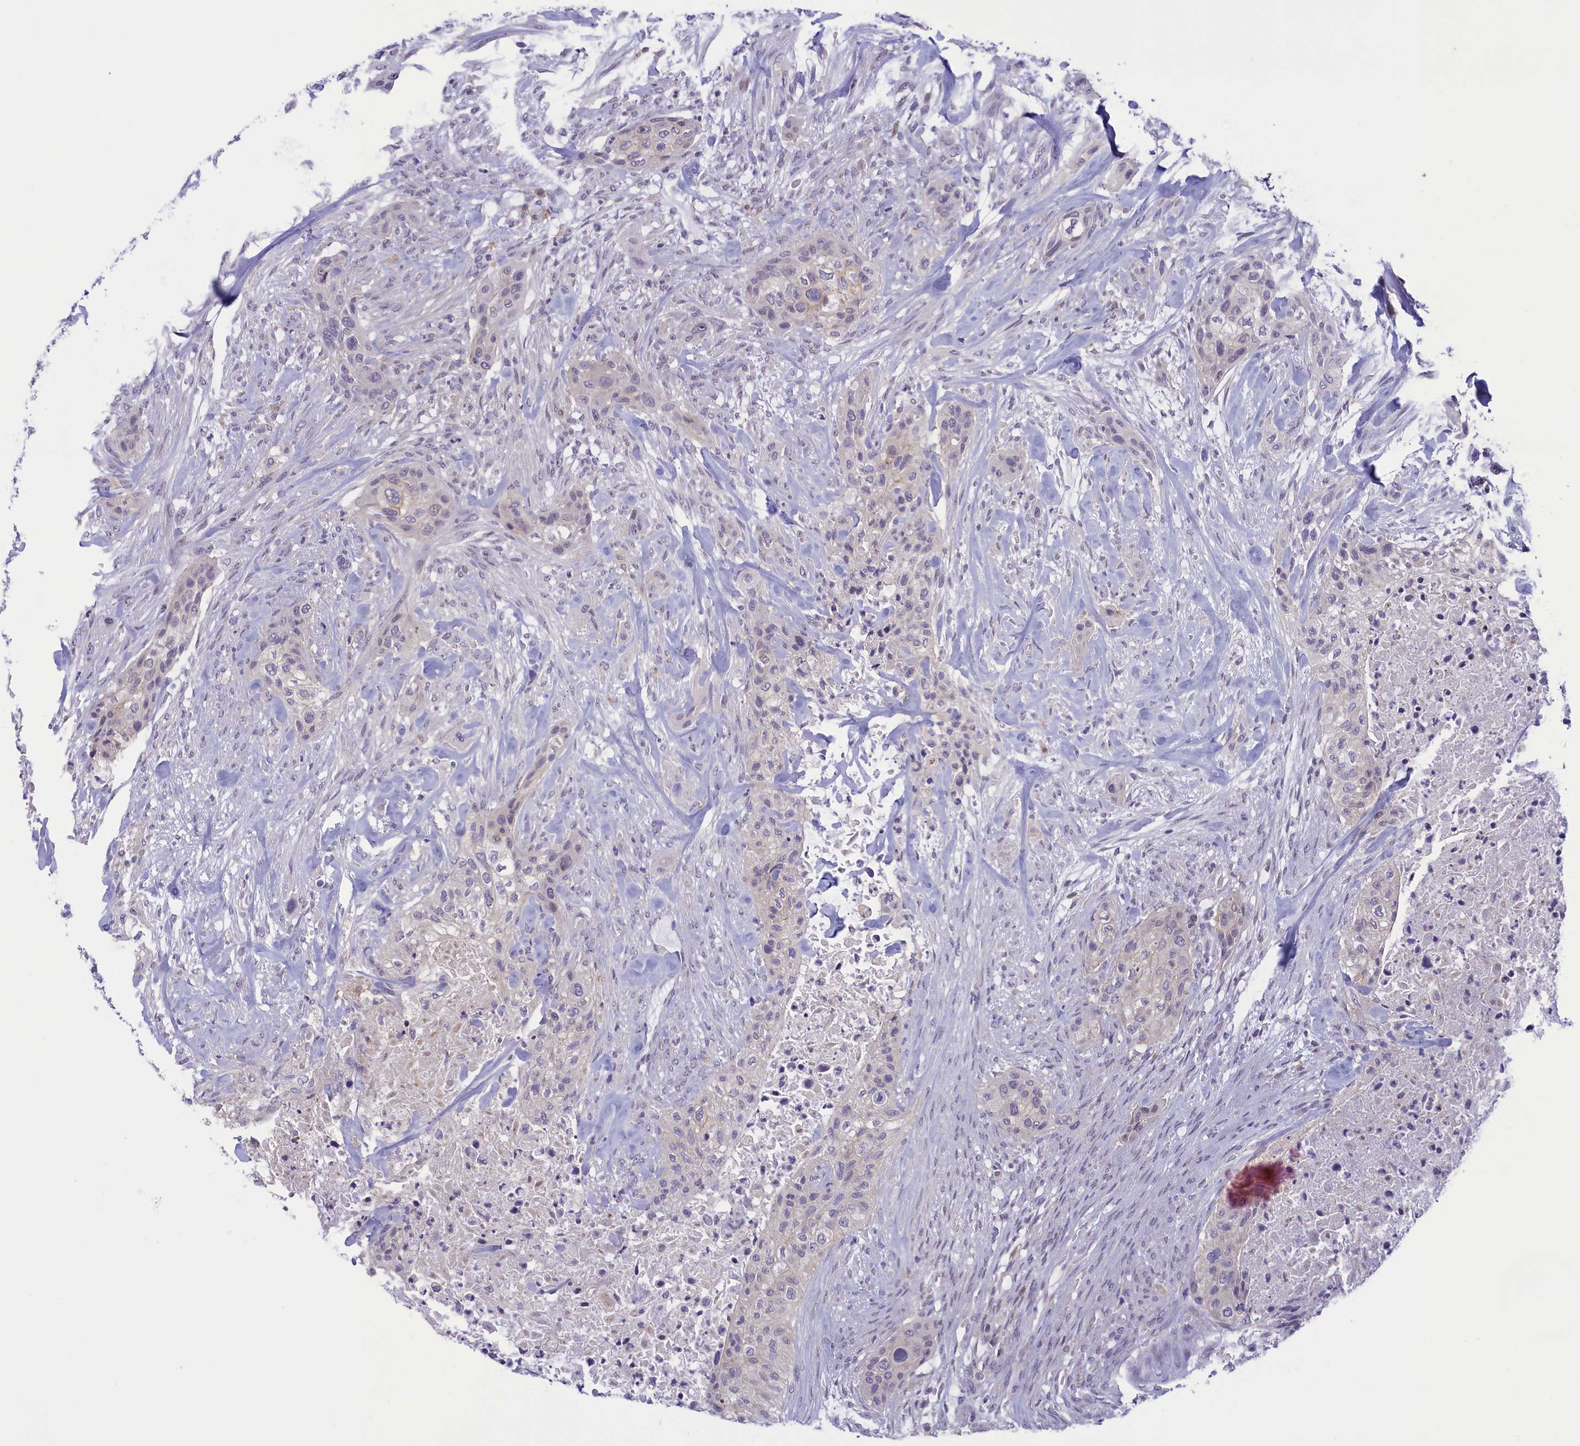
{"staining": {"intensity": "negative", "quantity": "none", "location": "none"}, "tissue": "urothelial cancer", "cell_type": "Tumor cells", "image_type": "cancer", "snomed": [{"axis": "morphology", "description": "Urothelial carcinoma, High grade"}, {"axis": "topography", "description": "Urinary bladder"}], "caption": "Human urothelial carcinoma (high-grade) stained for a protein using immunohistochemistry demonstrates no staining in tumor cells.", "gene": "CORO2A", "patient": {"sex": "male", "age": 35}}